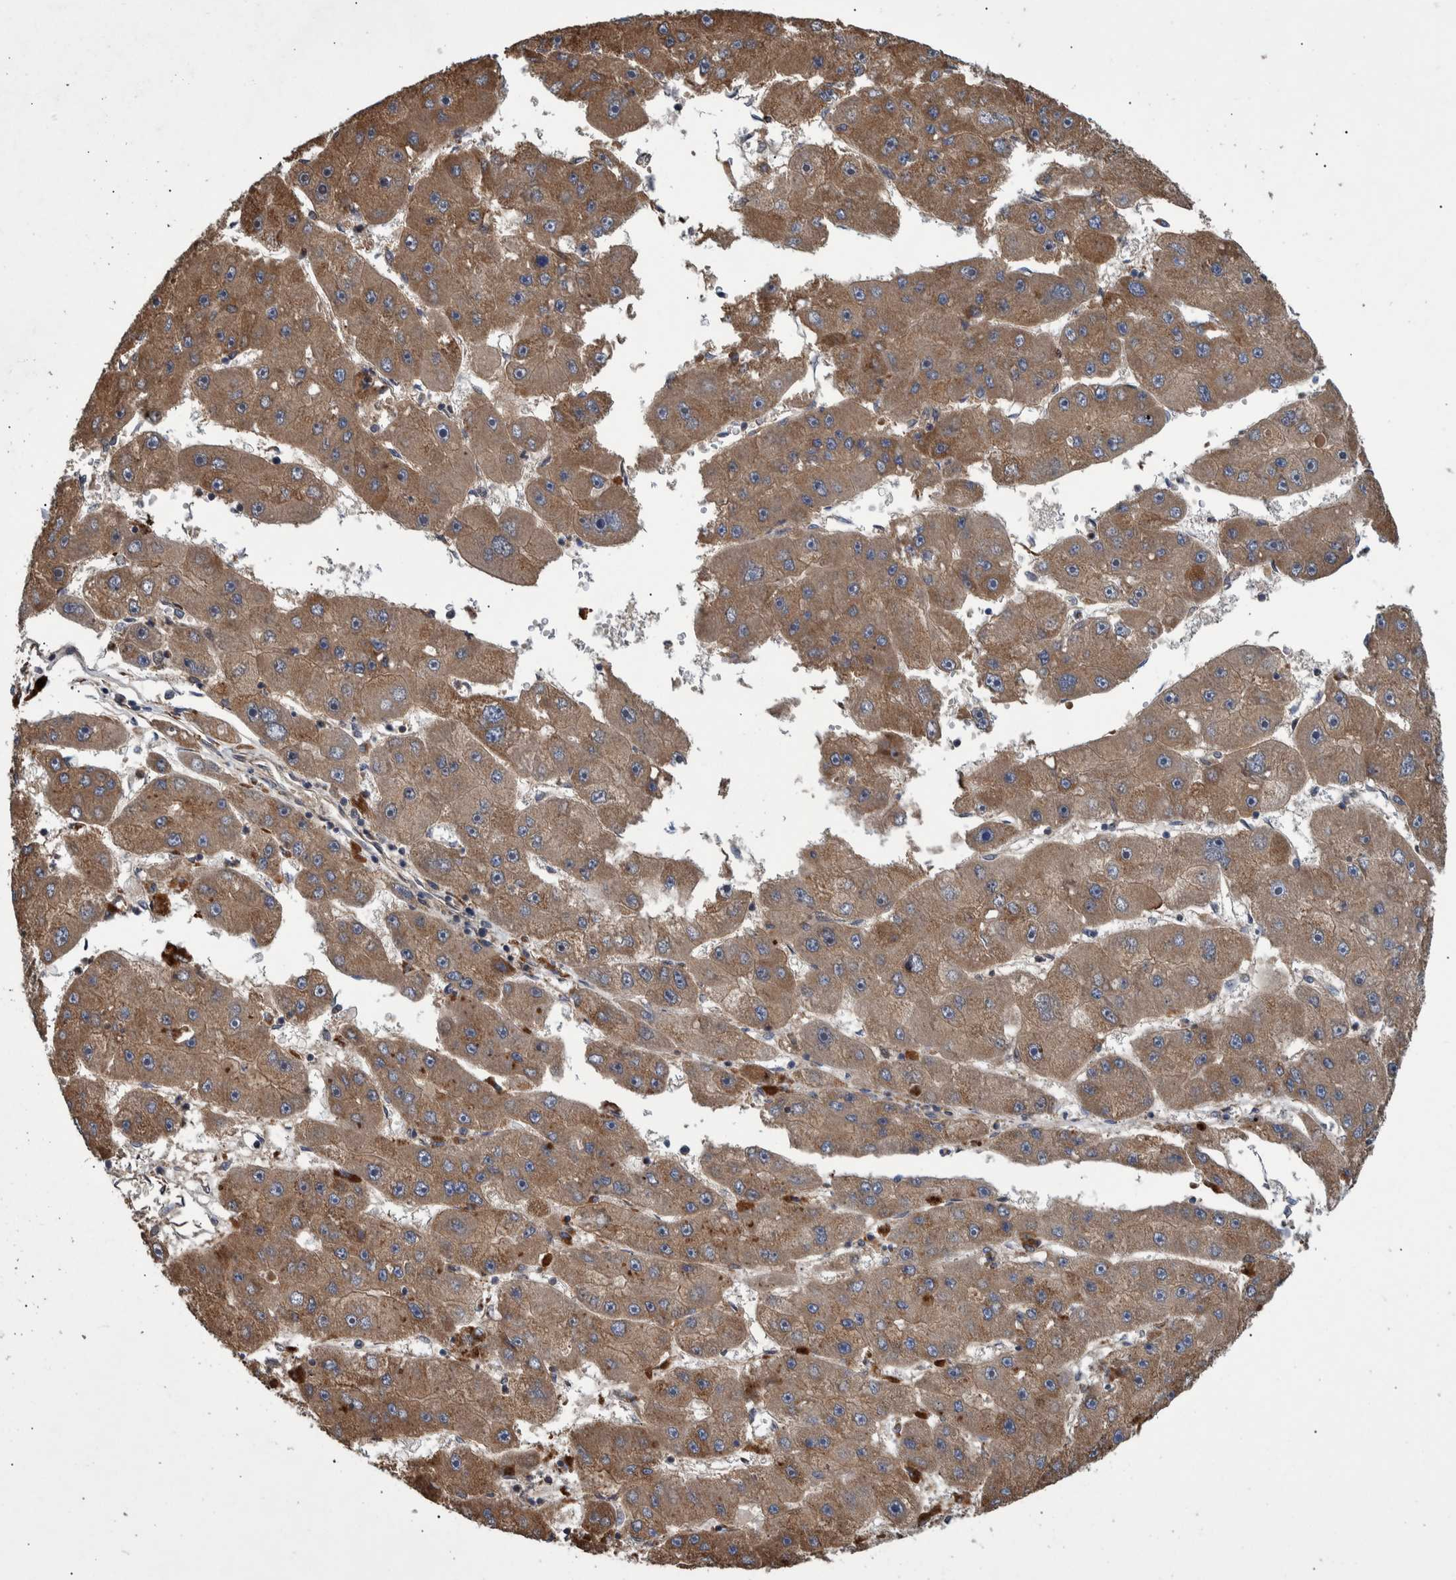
{"staining": {"intensity": "weak", "quantity": ">75%", "location": "cytoplasmic/membranous"}, "tissue": "liver cancer", "cell_type": "Tumor cells", "image_type": "cancer", "snomed": [{"axis": "morphology", "description": "Carcinoma, Hepatocellular, NOS"}, {"axis": "topography", "description": "Liver"}], "caption": "This image displays liver cancer (hepatocellular carcinoma) stained with immunohistochemistry to label a protein in brown. The cytoplasmic/membranous of tumor cells show weak positivity for the protein. Nuclei are counter-stained blue.", "gene": "B3GNTL1", "patient": {"sex": "female", "age": 61}}